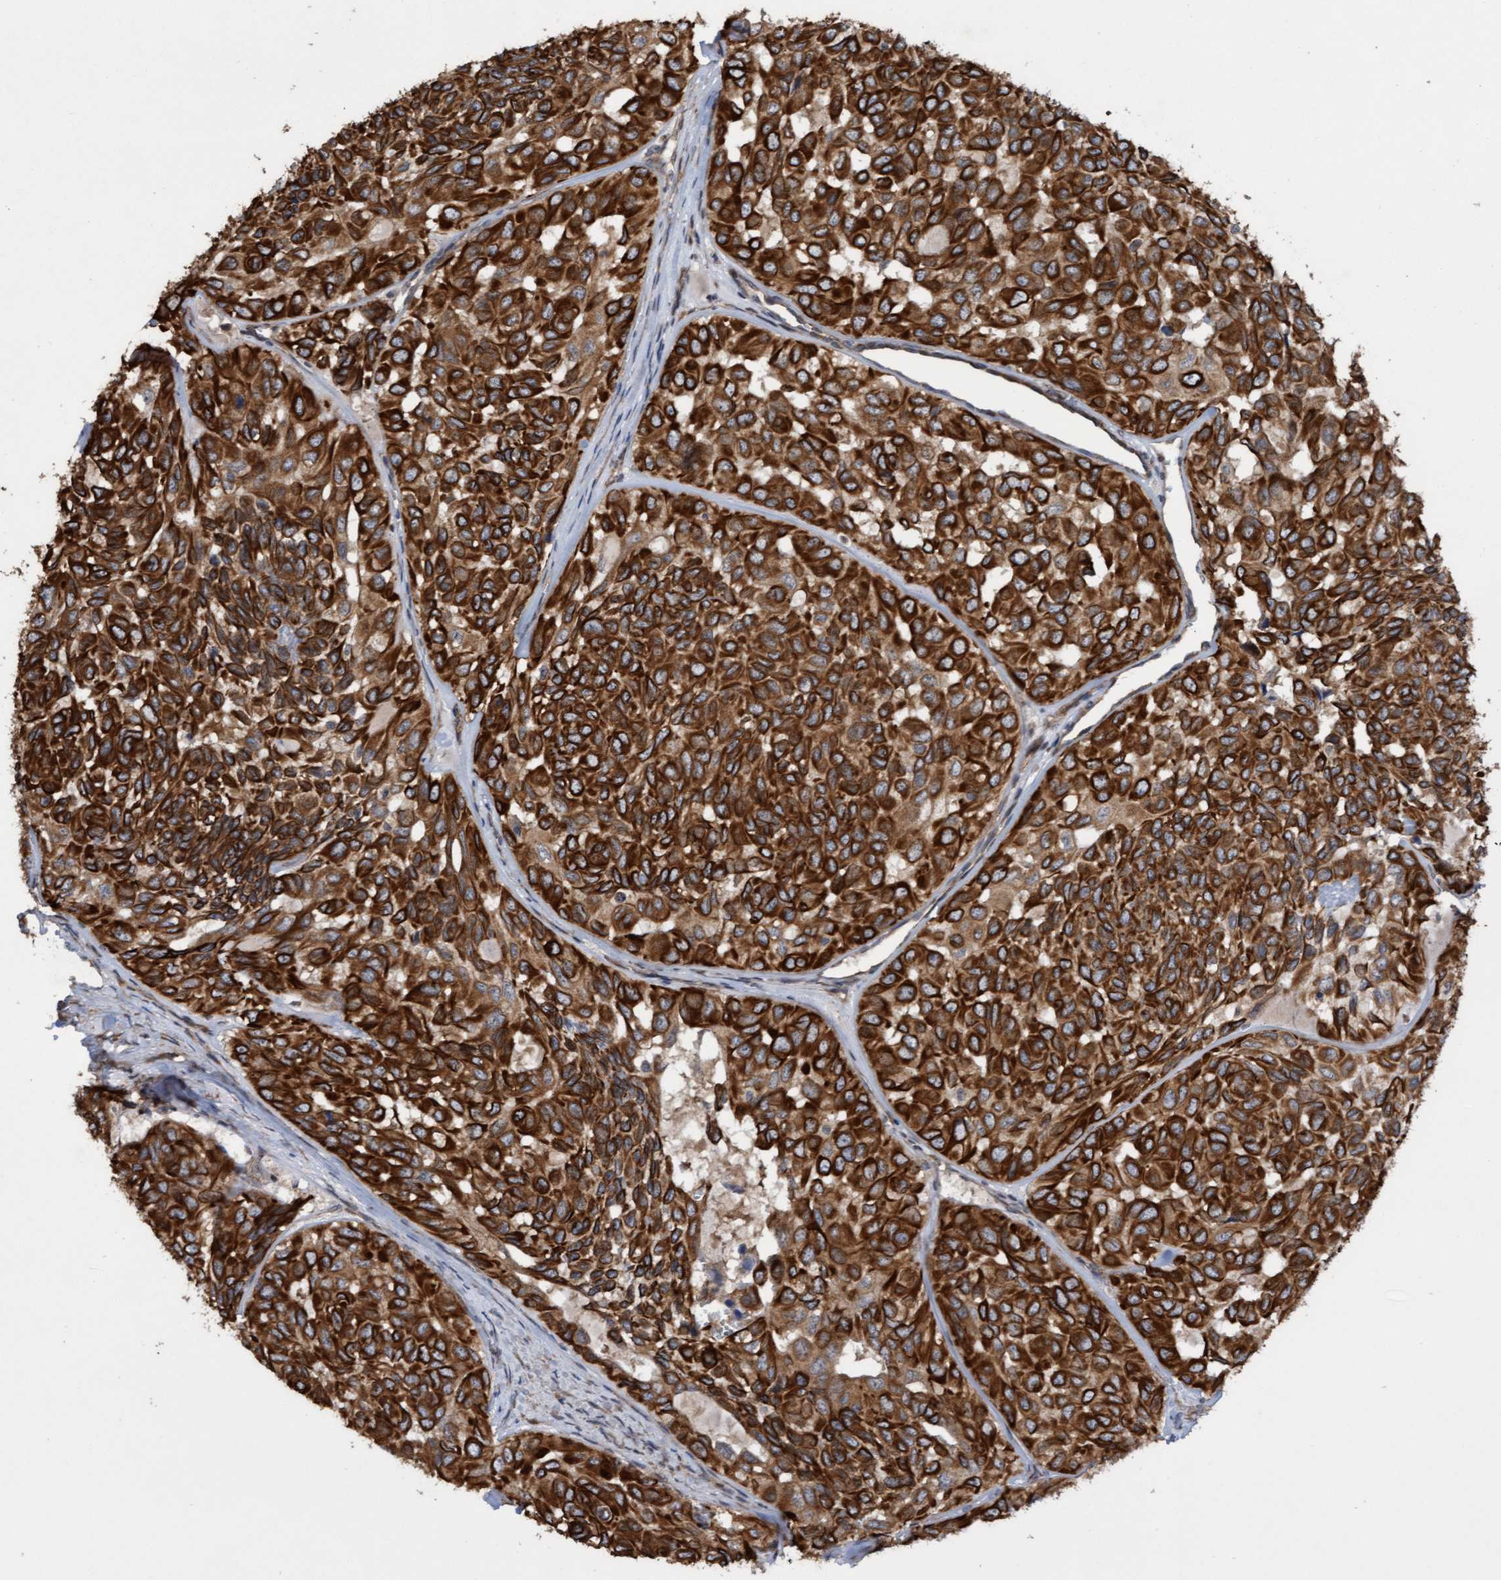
{"staining": {"intensity": "strong", "quantity": ">75%", "location": "cytoplasmic/membranous"}, "tissue": "head and neck cancer", "cell_type": "Tumor cells", "image_type": "cancer", "snomed": [{"axis": "morphology", "description": "Adenocarcinoma, NOS"}, {"axis": "topography", "description": "Salivary gland, NOS"}, {"axis": "topography", "description": "Head-Neck"}], "caption": "Immunohistochemical staining of adenocarcinoma (head and neck) displays high levels of strong cytoplasmic/membranous positivity in about >75% of tumor cells.", "gene": "ELP5", "patient": {"sex": "female", "age": 76}}